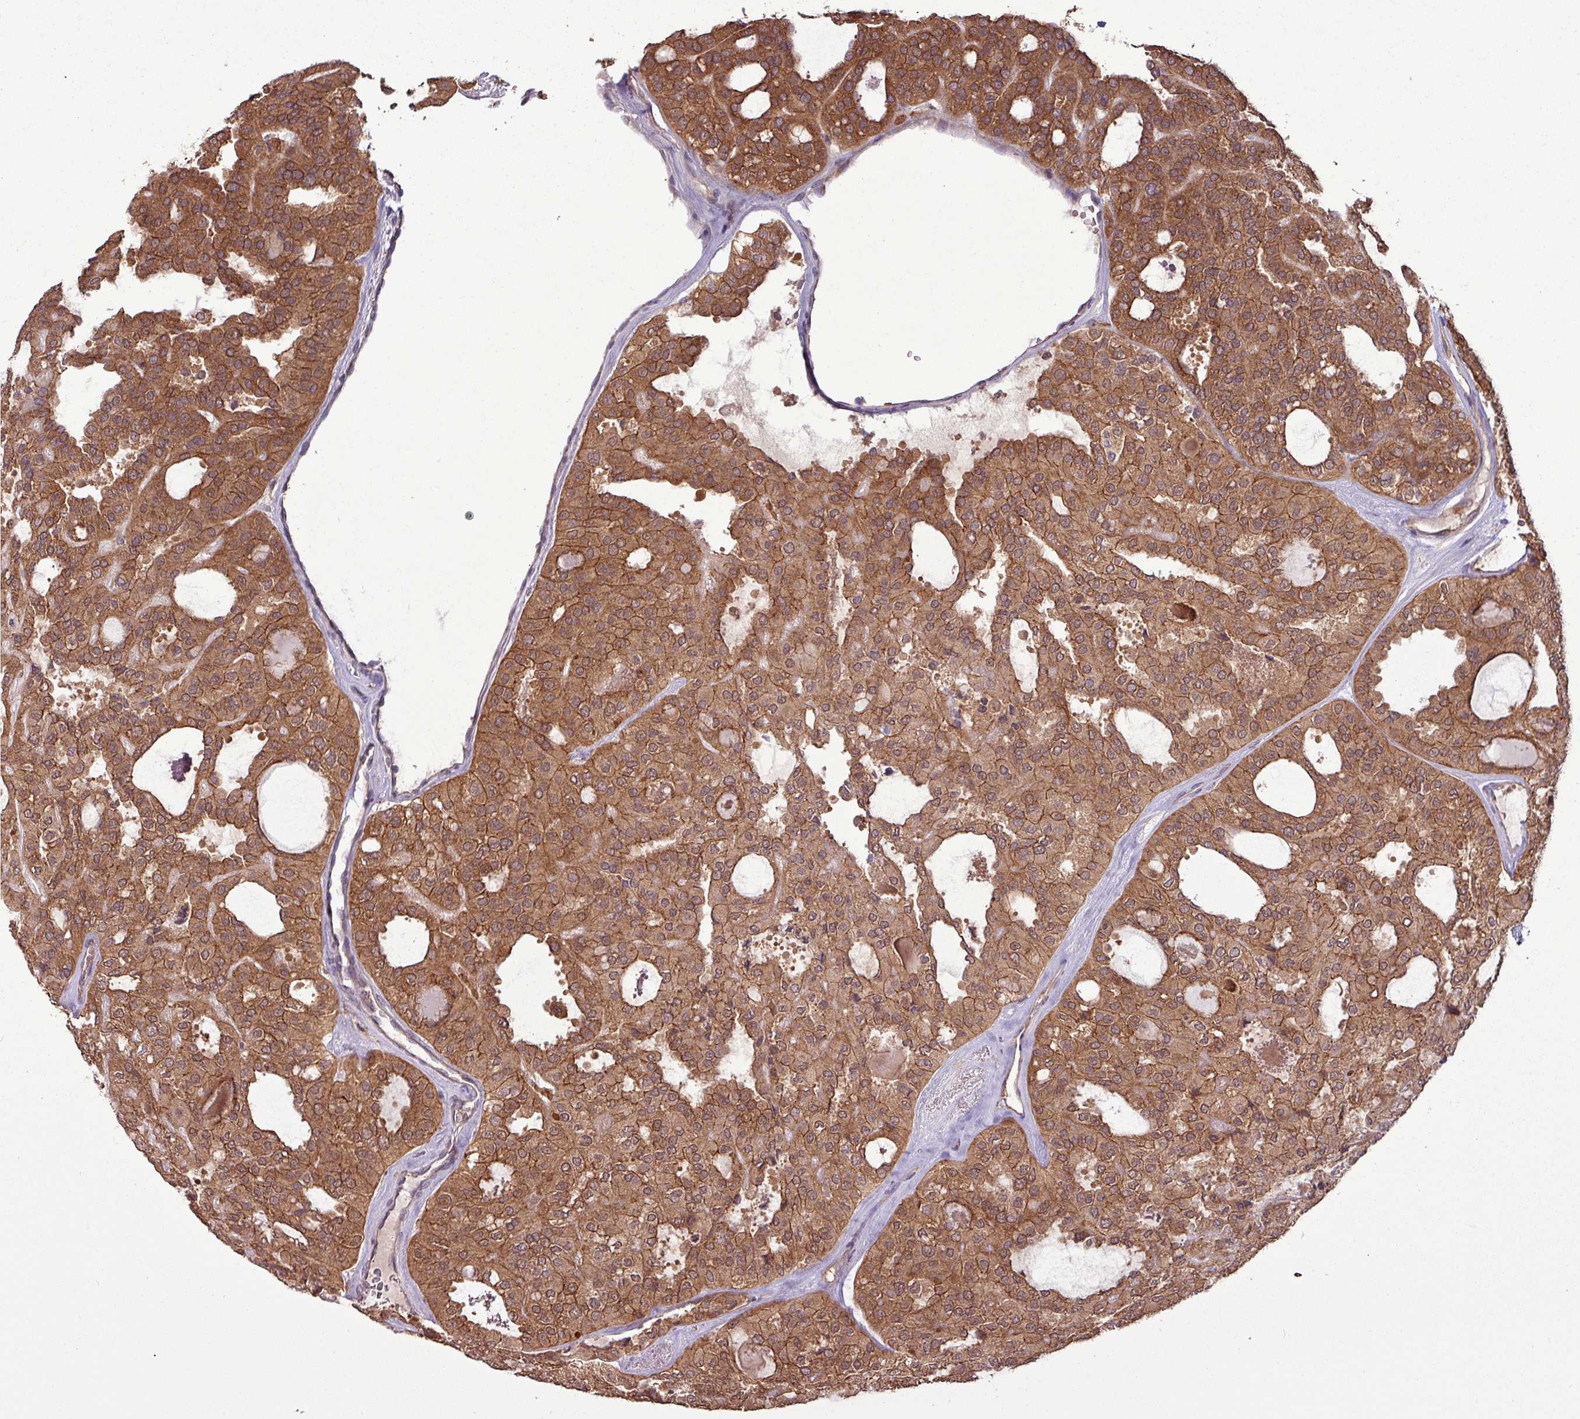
{"staining": {"intensity": "moderate", "quantity": ">75%", "location": "cytoplasmic/membranous"}, "tissue": "thyroid cancer", "cell_type": "Tumor cells", "image_type": "cancer", "snomed": [{"axis": "morphology", "description": "Follicular adenoma carcinoma, NOS"}, {"axis": "topography", "description": "Thyroid gland"}], "caption": "Protein expression by immunohistochemistry (IHC) reveals moderate cytoplasmic/membranous staining in approximately >75% of tumor cells in thyroid cancer.", "gene": "NT5C3A", "patient": {"sex": "male", "age": 75}}